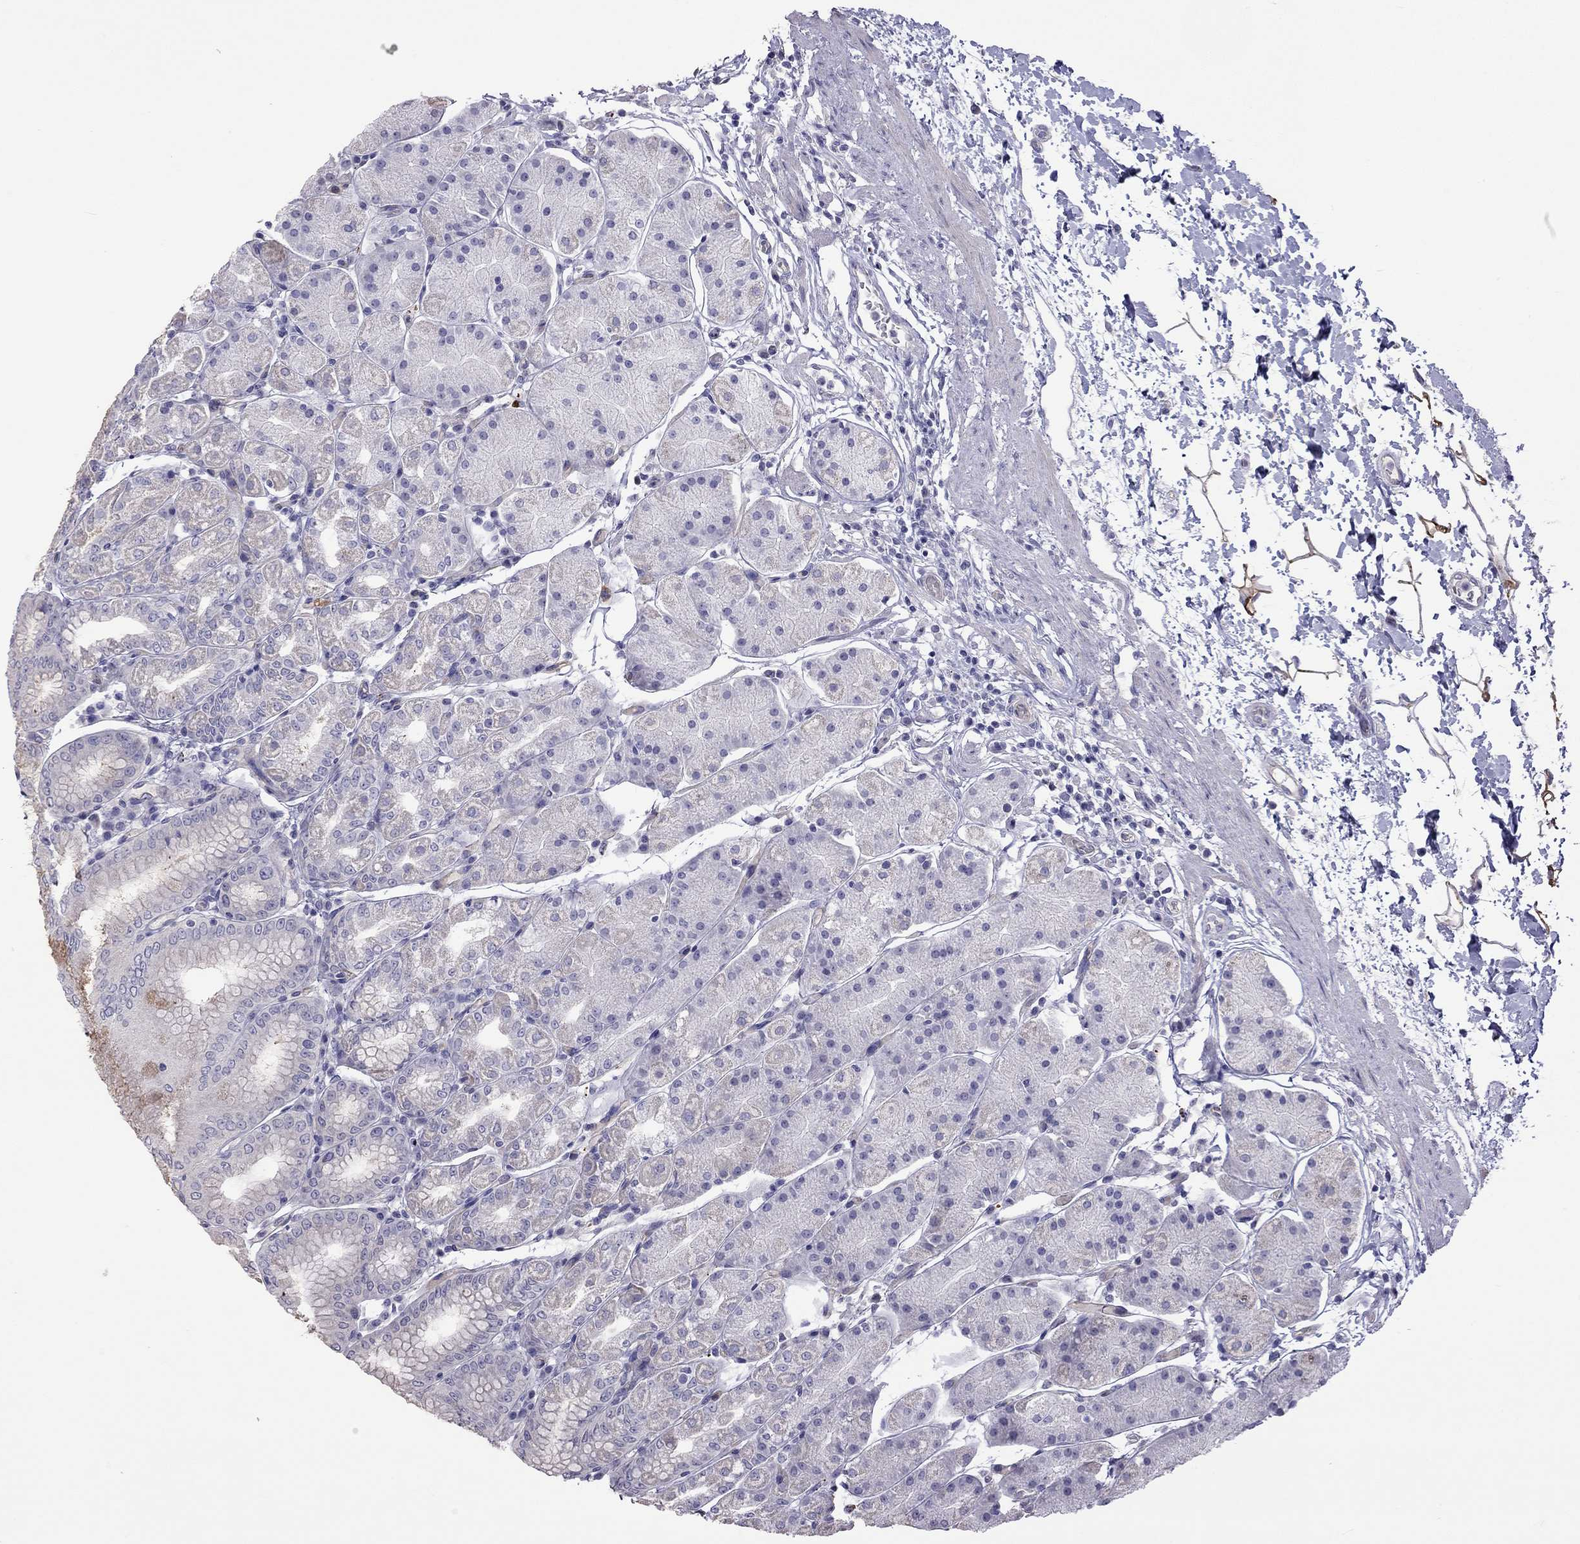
{"staining": {"intensity": "moderate", "quantity": "<25%", "location": "cytoplasmic/membranous"}, "tissue": "stomach", "cell_type": "Glandular cells", "image_type": "normal", "snomed": [{"axis": "morphology", "description": "Normal tissue, NOS"}, {"axis": "topography", "description": "Stomach"}], "caption": "Approximately <25% of glandular cells in normal stomach reveal moderate cytoplasmic/membranous protein expression as visualized by brown immunohistochemical staining.", "gene": "FEZ1", "patient": {"sex": "male", "age": 54}}